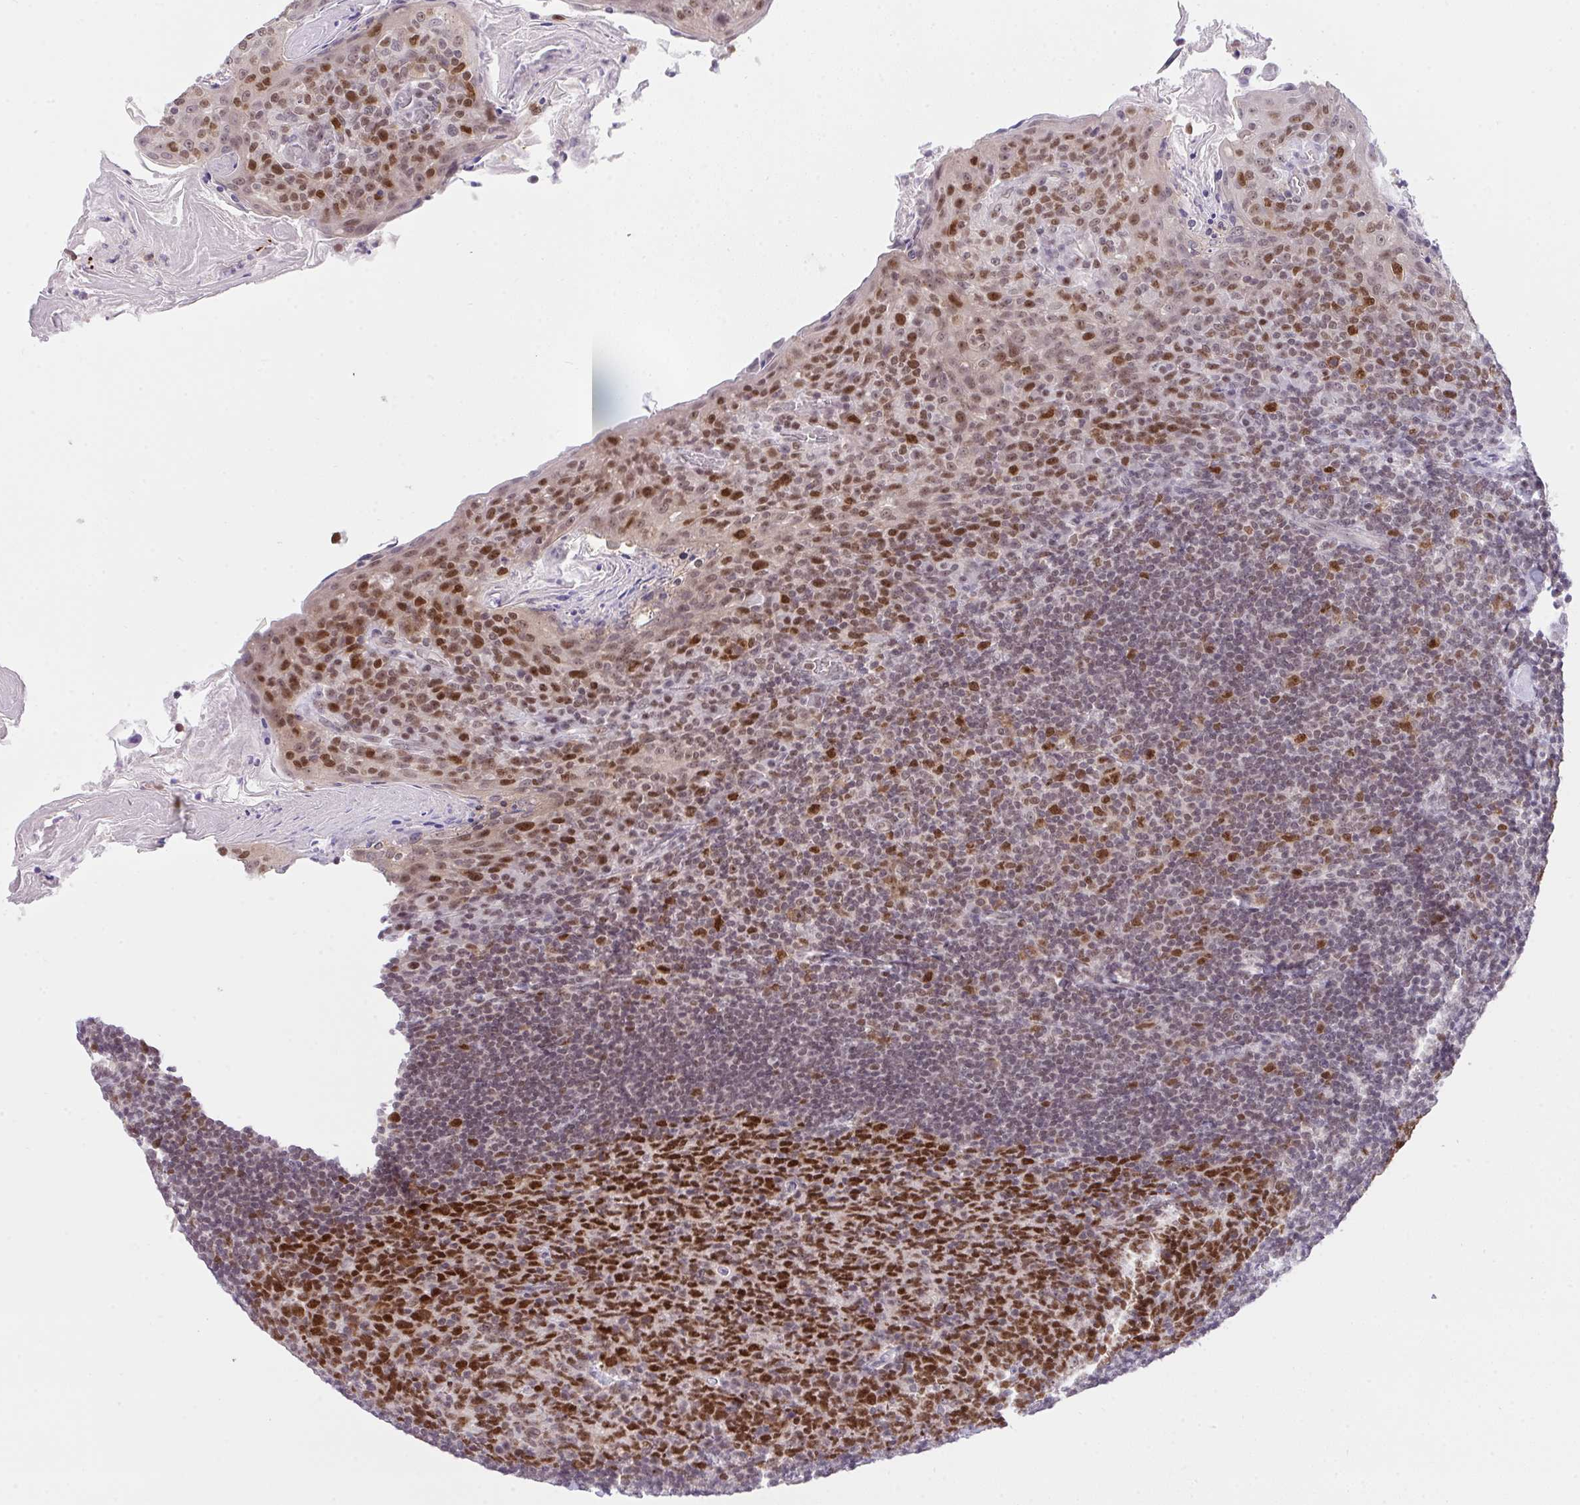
{"staining": {"intensity": "strong", "quantity": ">75%", "location": "nuclear"}, "tissue": "tonsil", "cell_type": "Germinal center cells", "image_type": "normal", "snomed": [{"axis": "morphology", "description": "Normal tissue, NOS"}, {"axis": "topography", "description": "Tonsil"}], "caption": "Protein analysis of normal tonsil displays strong nuclear staining in approximately >75% of germinal center cells. (IHC, brightfield microscopy, high magnification).", "gene": "RFC4", "patient": {"sex": "female", "age": 10}}